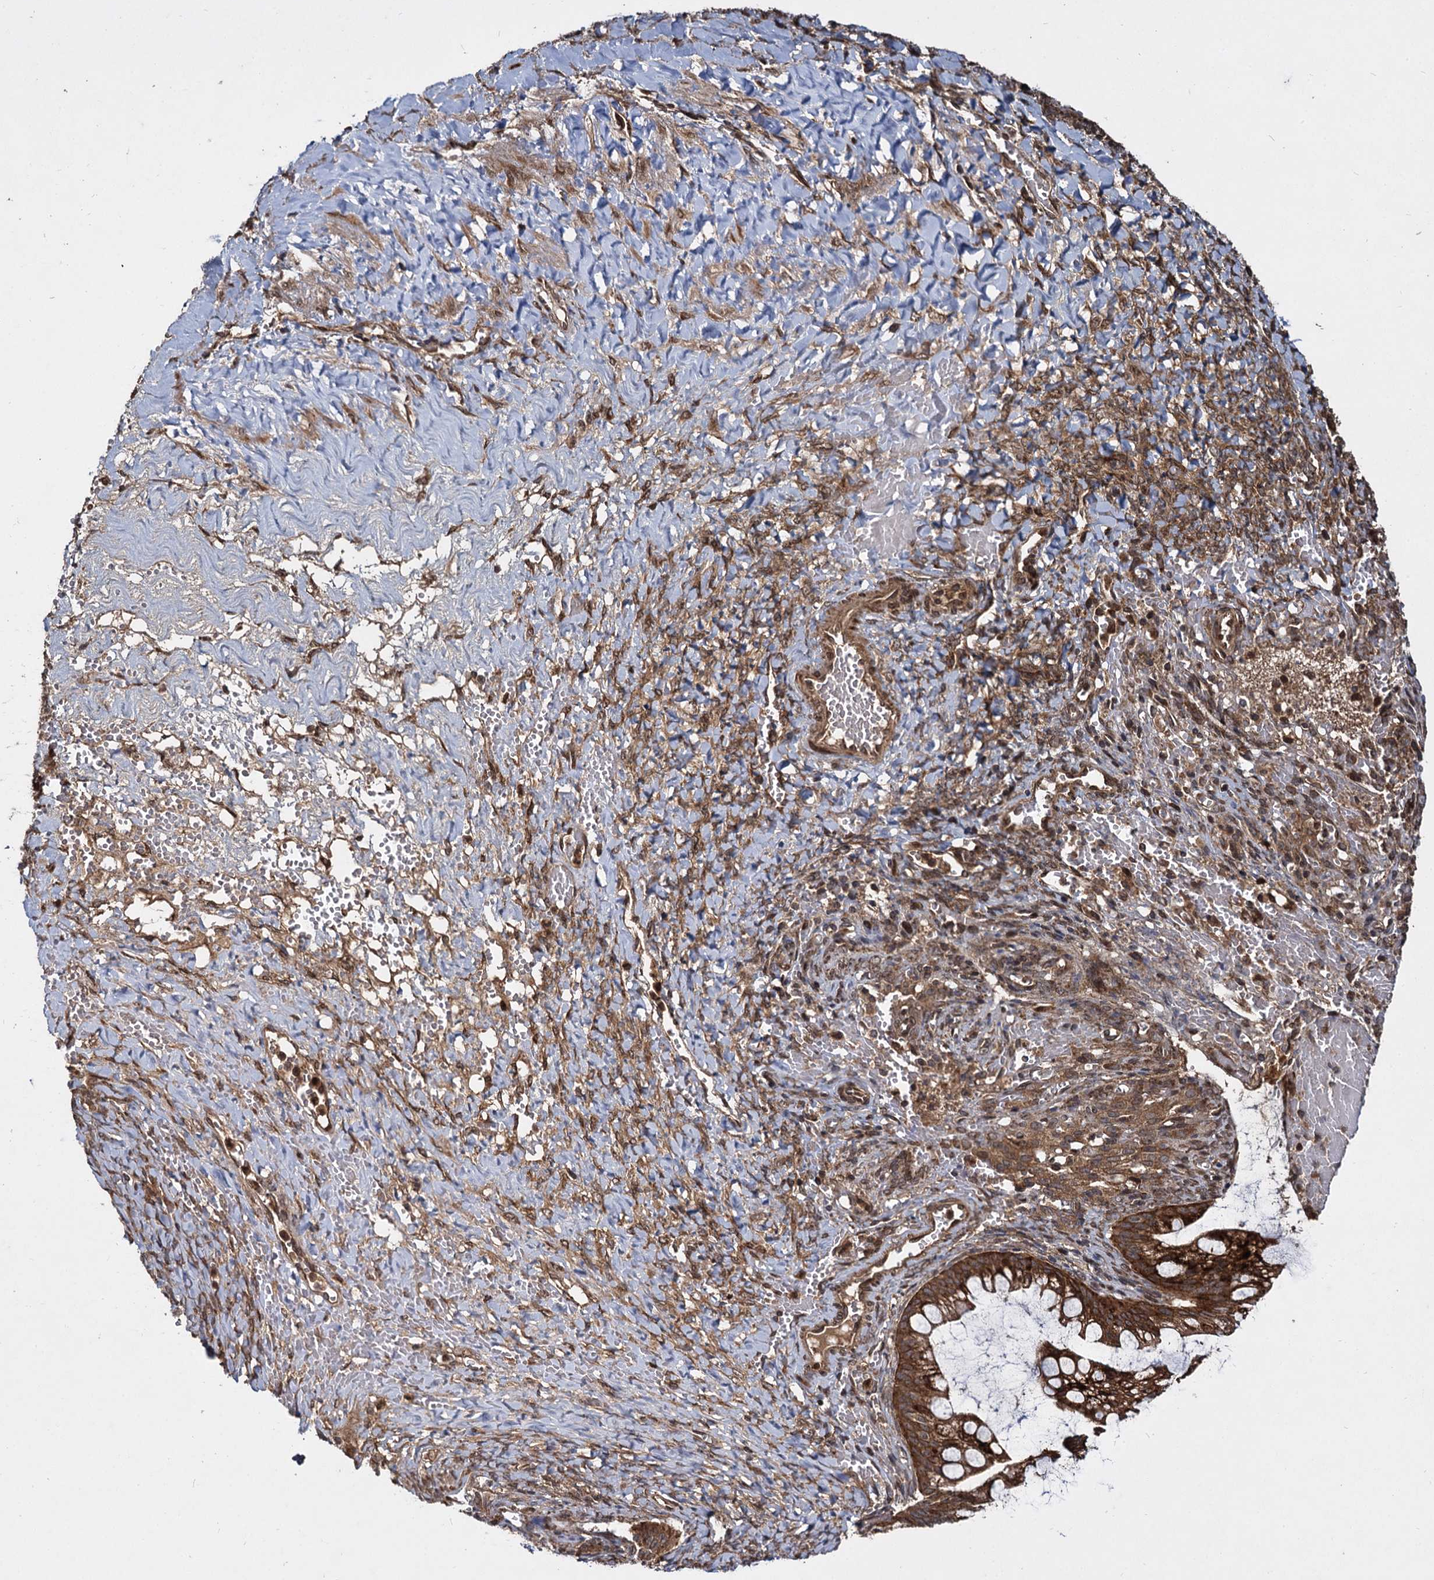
{"staining": {"intensity": "strong", "quantity": ">75%", "location": "cytoplasmic/membranous"}, "tissue": "ovarian cancer", "cell_type": "Tumor cells", "image_type": "cancer", "snomed": [{"axis": "morphology", "description": "Cystadenocarcinoma, mucinous, NOS"}, {"axis": "topography", "description": "Ovary"}], "caption": "Protein expression analysis of human ovarian cancer (mucinous cystadenocarcinoma) reveals strong cytoplasmic/membranous staining in approximately >75% of tumor cells. Immunohistochemistry (ihc) stains the protein in brown and the nuclei are stained blue.", "gene": "DCP1B", "patient": {"sex": "female", "age": 73}}